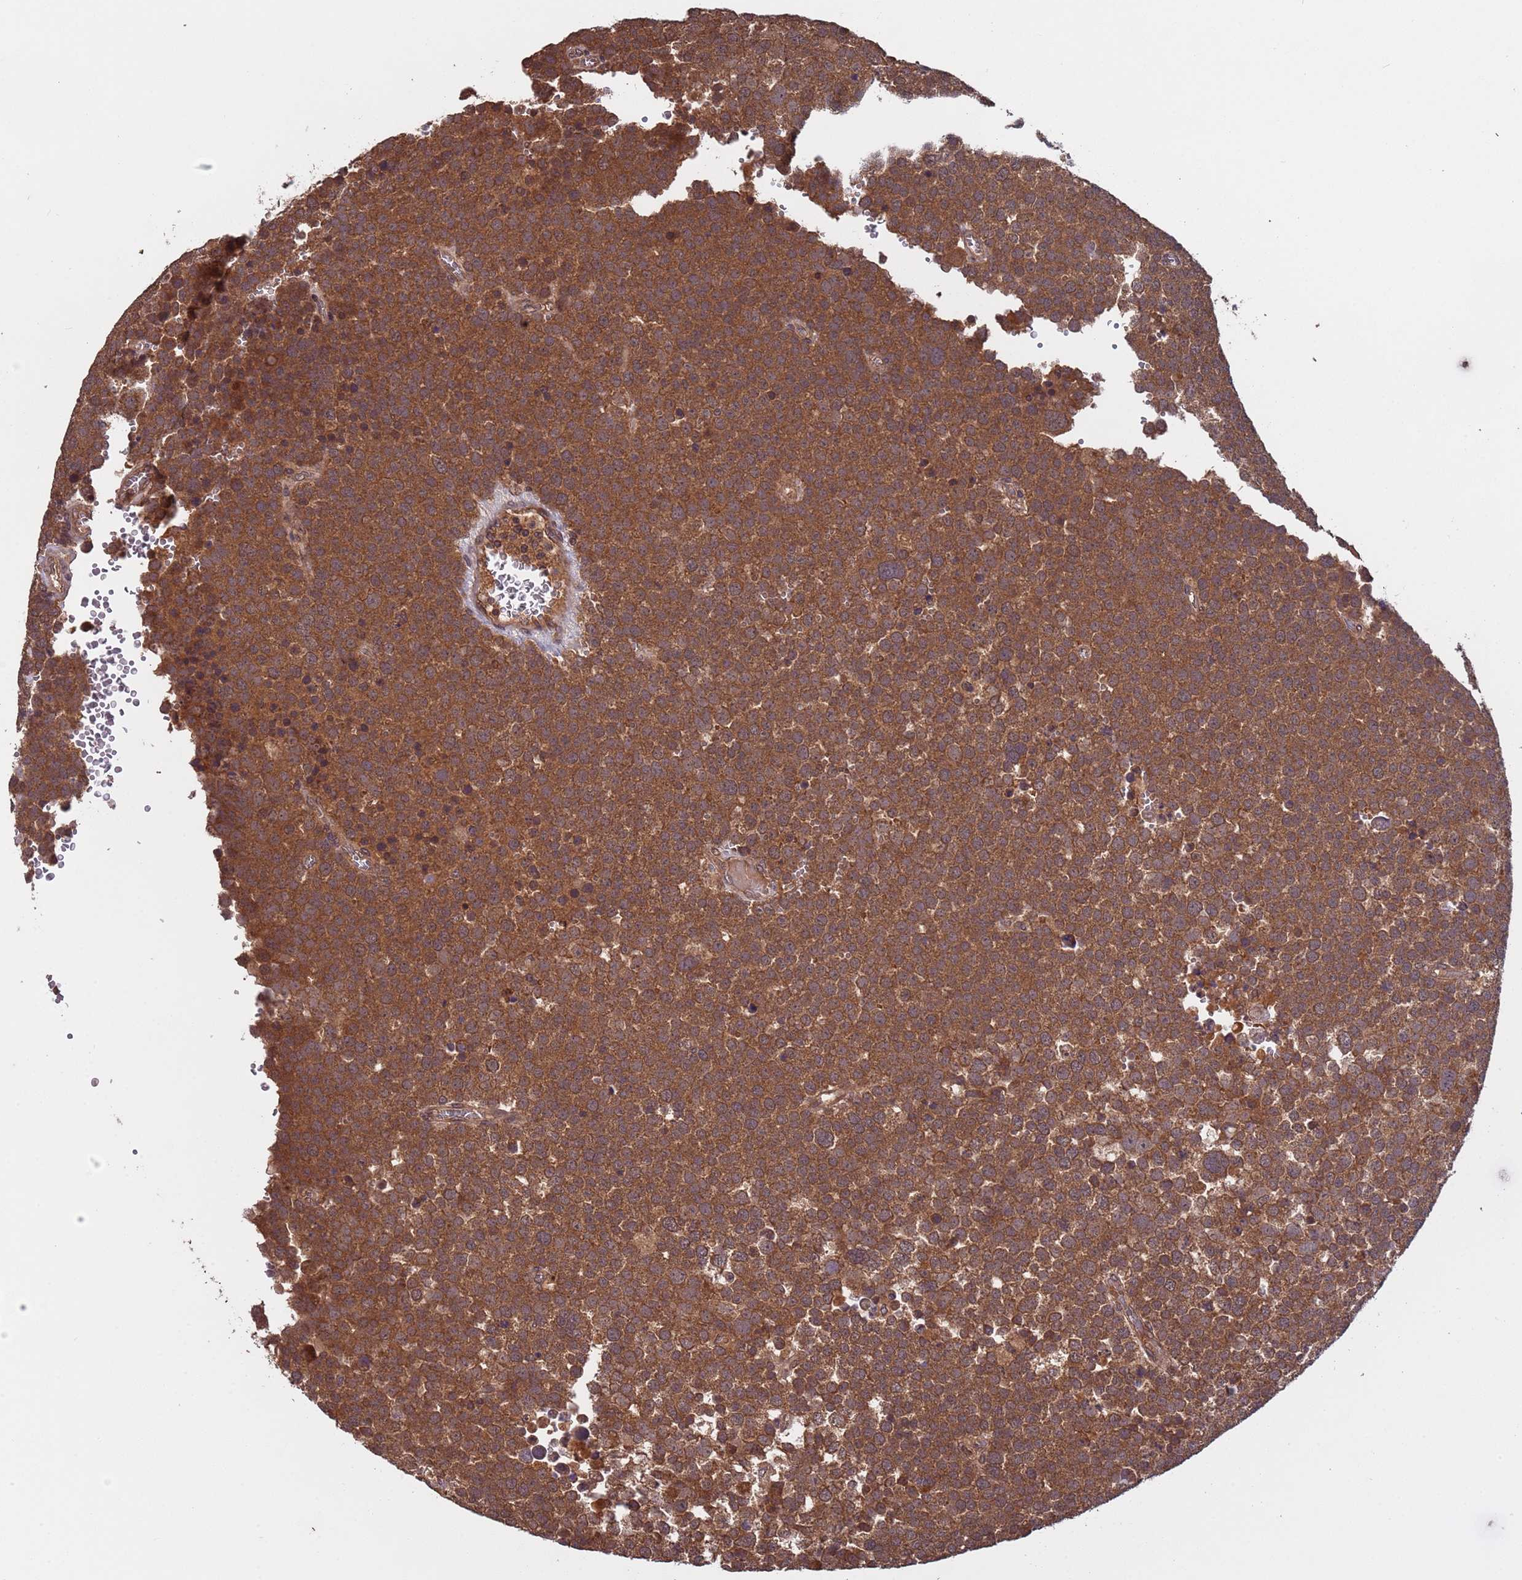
{"staining": {"intensity": "moderate", "quantity": ">75%", "location": "cytoplasmic/membranous"}, "tissue": "testis cancer", "cell_type": "Tumor cells", "image_type": "cancer", "snomed": [{"axis": "morphology", "description": "Seminoma, NOS"}, {"axis": "topography", "description": "Testis"}], "caption": "DAB immunohistochemical staining of human seminoma (testis) exhibits moderate cytoplasmic/membranous protein positivity in approximately >75% of tumor cells. The staining was performed using DAB, with brown indicating positive protein expression. Nuclei are stained blue with hematoxylin.", "gene": "ERI1", "patient": {"sex": "male", "age": 71}}